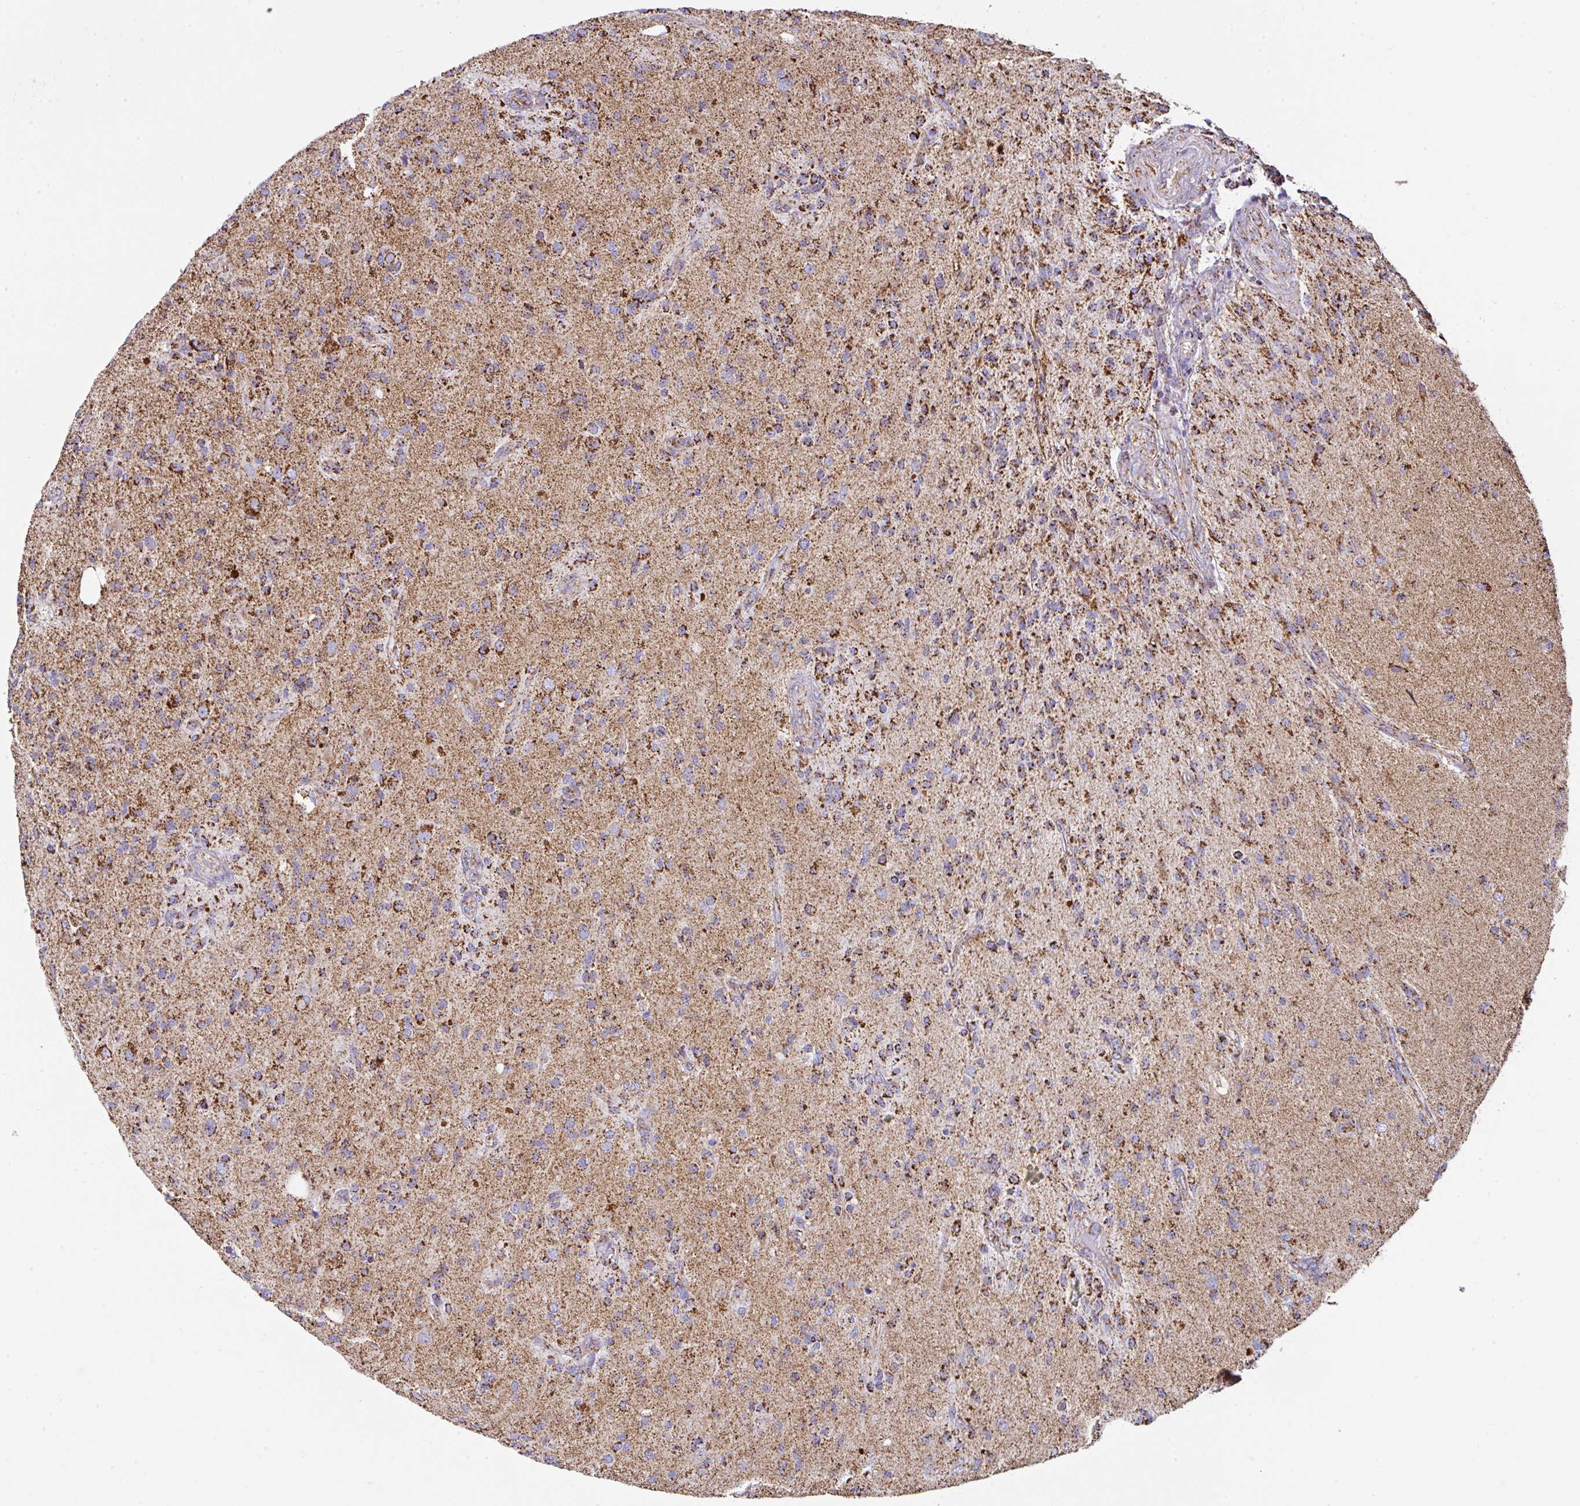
{"staining": {"intensity": "strong", "quantity": ">75%", "location": "cytoplasmic/membranous"}, "tissue": "glioma", "cell_type": "Tumor cells", "image_type": "cancer", "snomed": [{"axis": "morphology", "description": "Glioma, malignant, High grade"}, {"axis": "topography", "description": "Brain"}], "caption": "High-power microscopy captured an IHC micrograph of glioma, revealing strong cytoplasmic/membranous positivity in approximately >75% of tumor cells.", "gene": "ANKRD33B", "patient": {"sex": "female", "age": 67}}